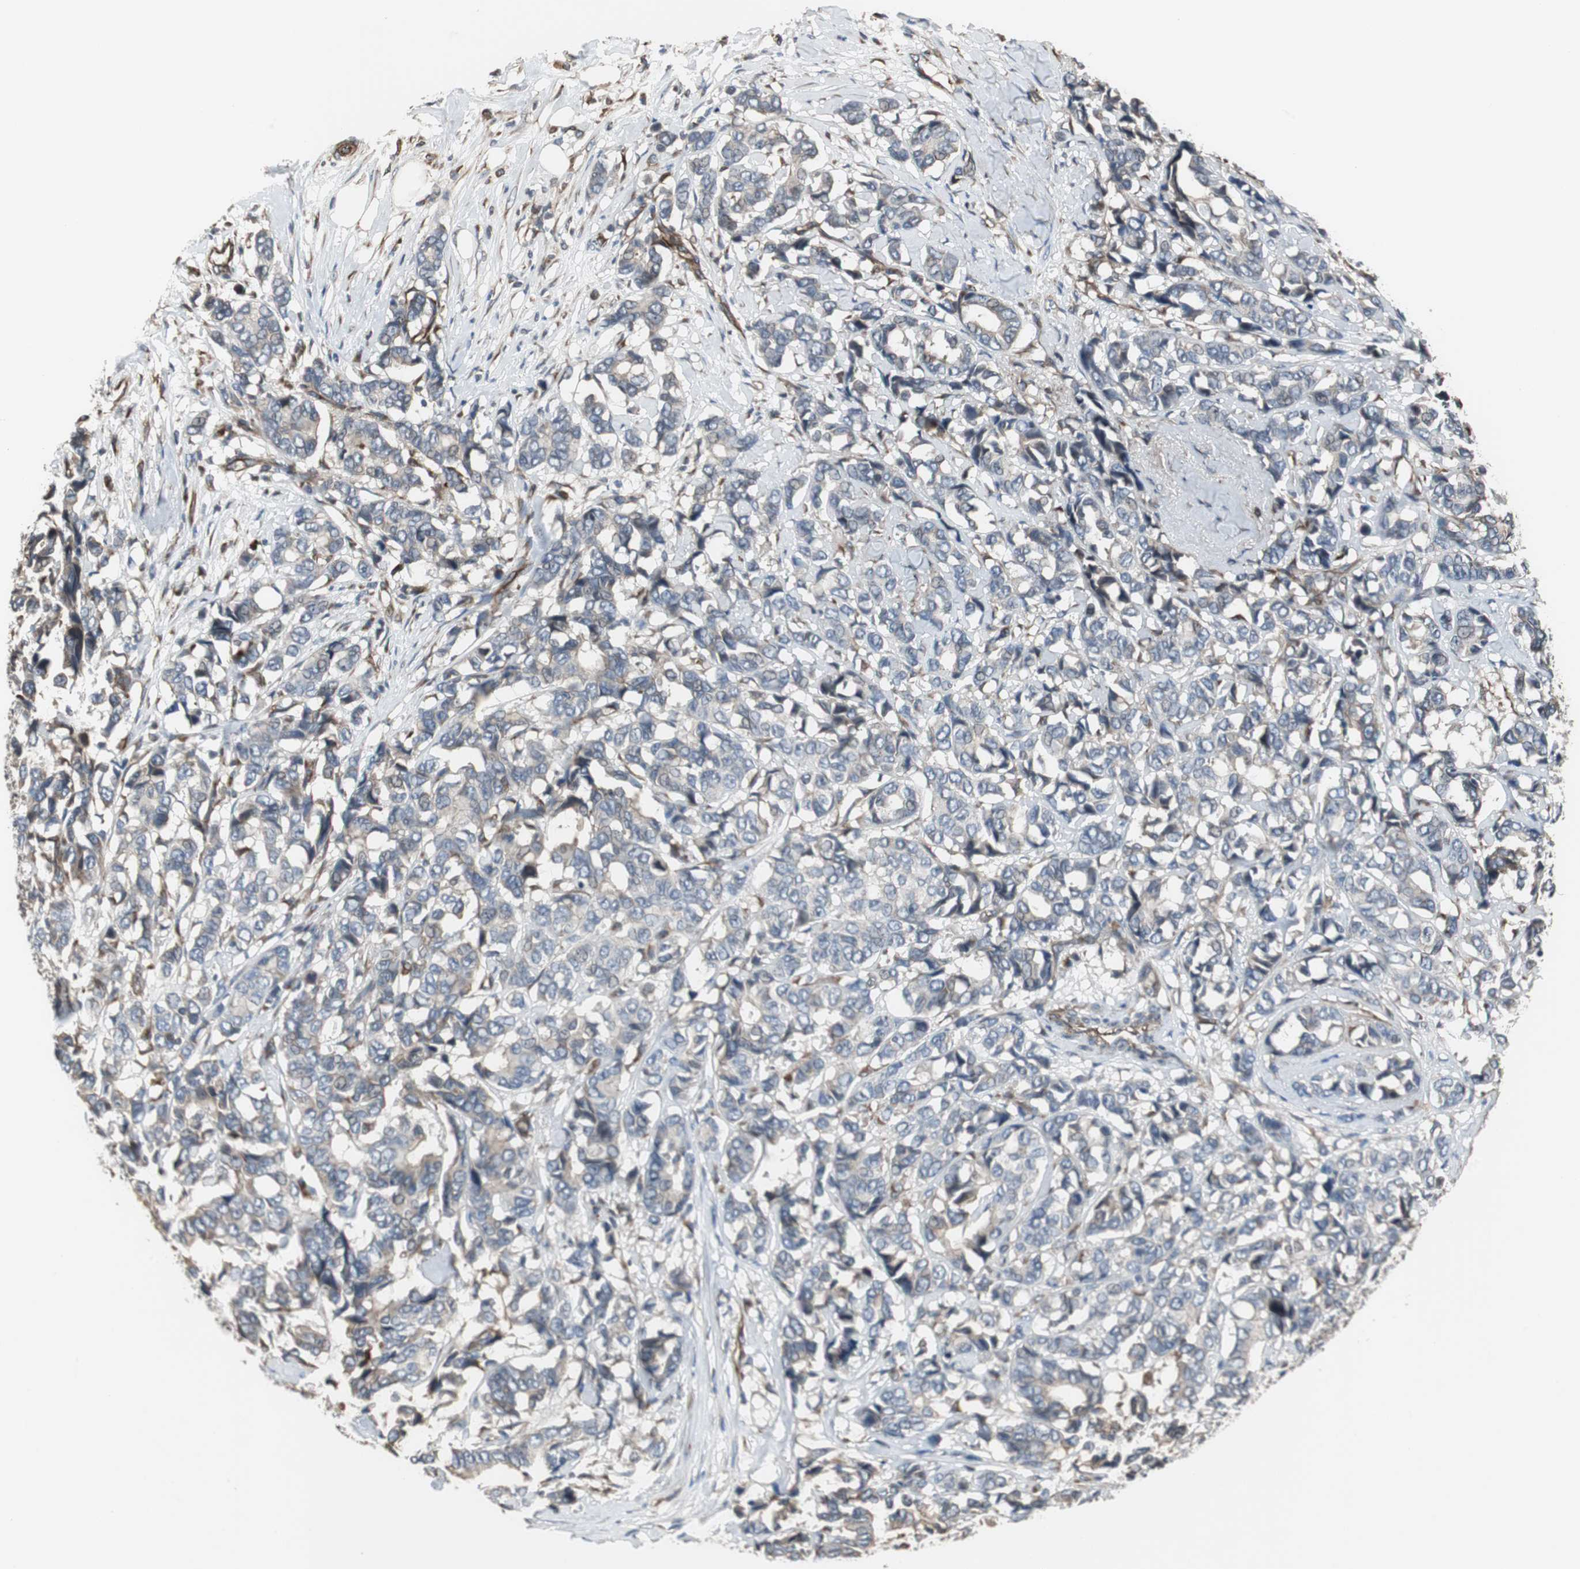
{"staining": {"intensity": "weak", "quantity": "<25%", "location": "cytoplasmic/membranous"}, "tissue": "breast cancer", "cell_type": "Tumor cells", "image_type": "cancer", "snomed": [{"axis": "morphology", "description": "Duct carcinoma"}, {"axis": "topography", "description": "Breast"}], "caption": "A micrograph of breast infiltrating ductal carcinoma stained for a protein reveals no brown staining in tumor cells.", "gene": "CHP1", "patient": {"sex": "female", "age": 87}}